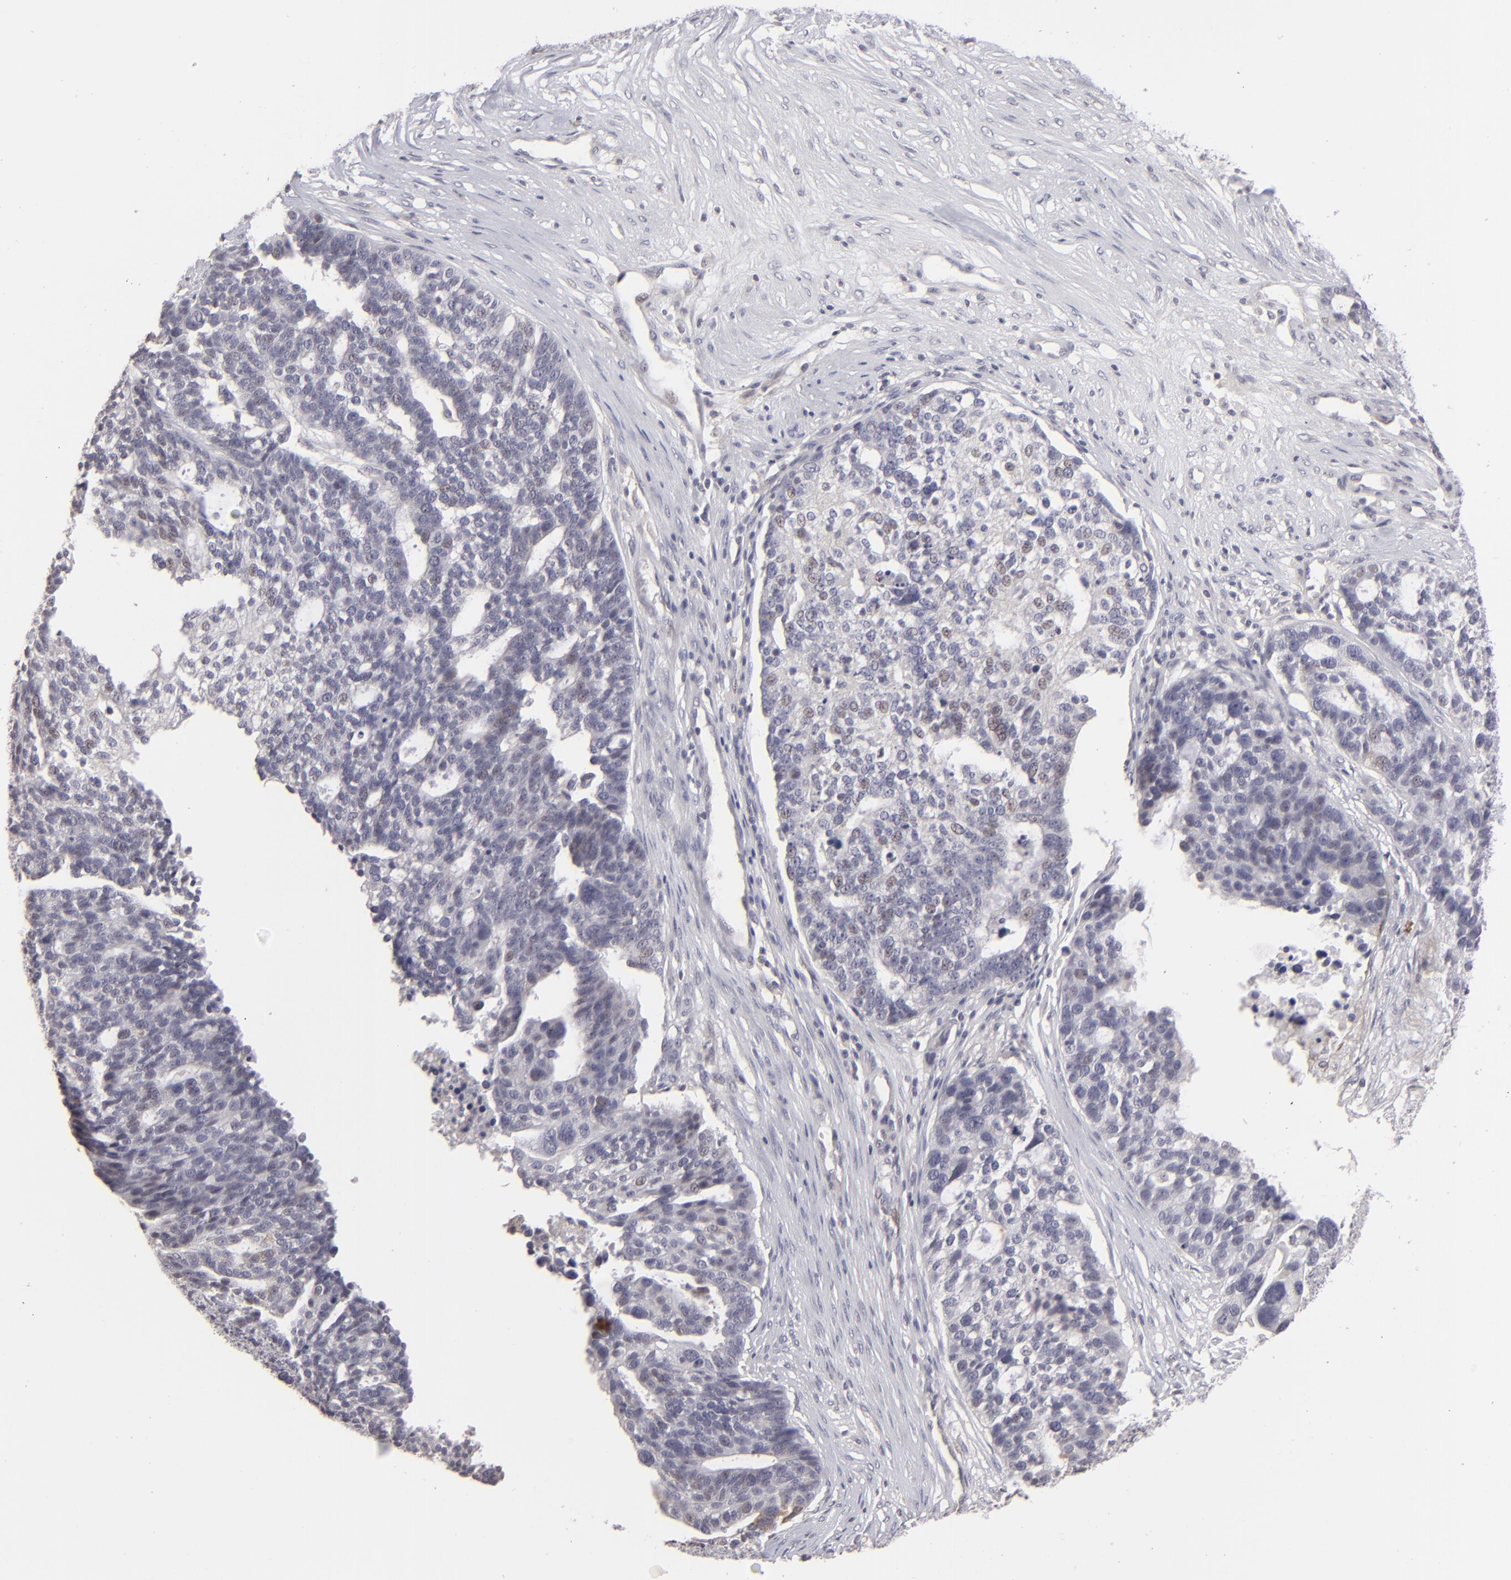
{"staining": {"intensity": "negative", "quantity": "none", "location": "none"}, "tissue": "ovarian cancer", "cell_type": "Tumor cells", "image_type": "cancer", "snomed": [{"axis": "morphology", "description": "Cystadenocarcinoma, serous, NOS"}, {"axis": "topography", "description": "Ovary"}], "caption": "Tumor cells are negative for protein expression in human serous cystadenocarcinoma (ovarian). (Brightfield microscopy of DAB (3,3'-diaminobenzidine) immunohistochemistry at high magnification).", "gene": "CLDN2", "patient": {"sex": "female", "age": 59}}